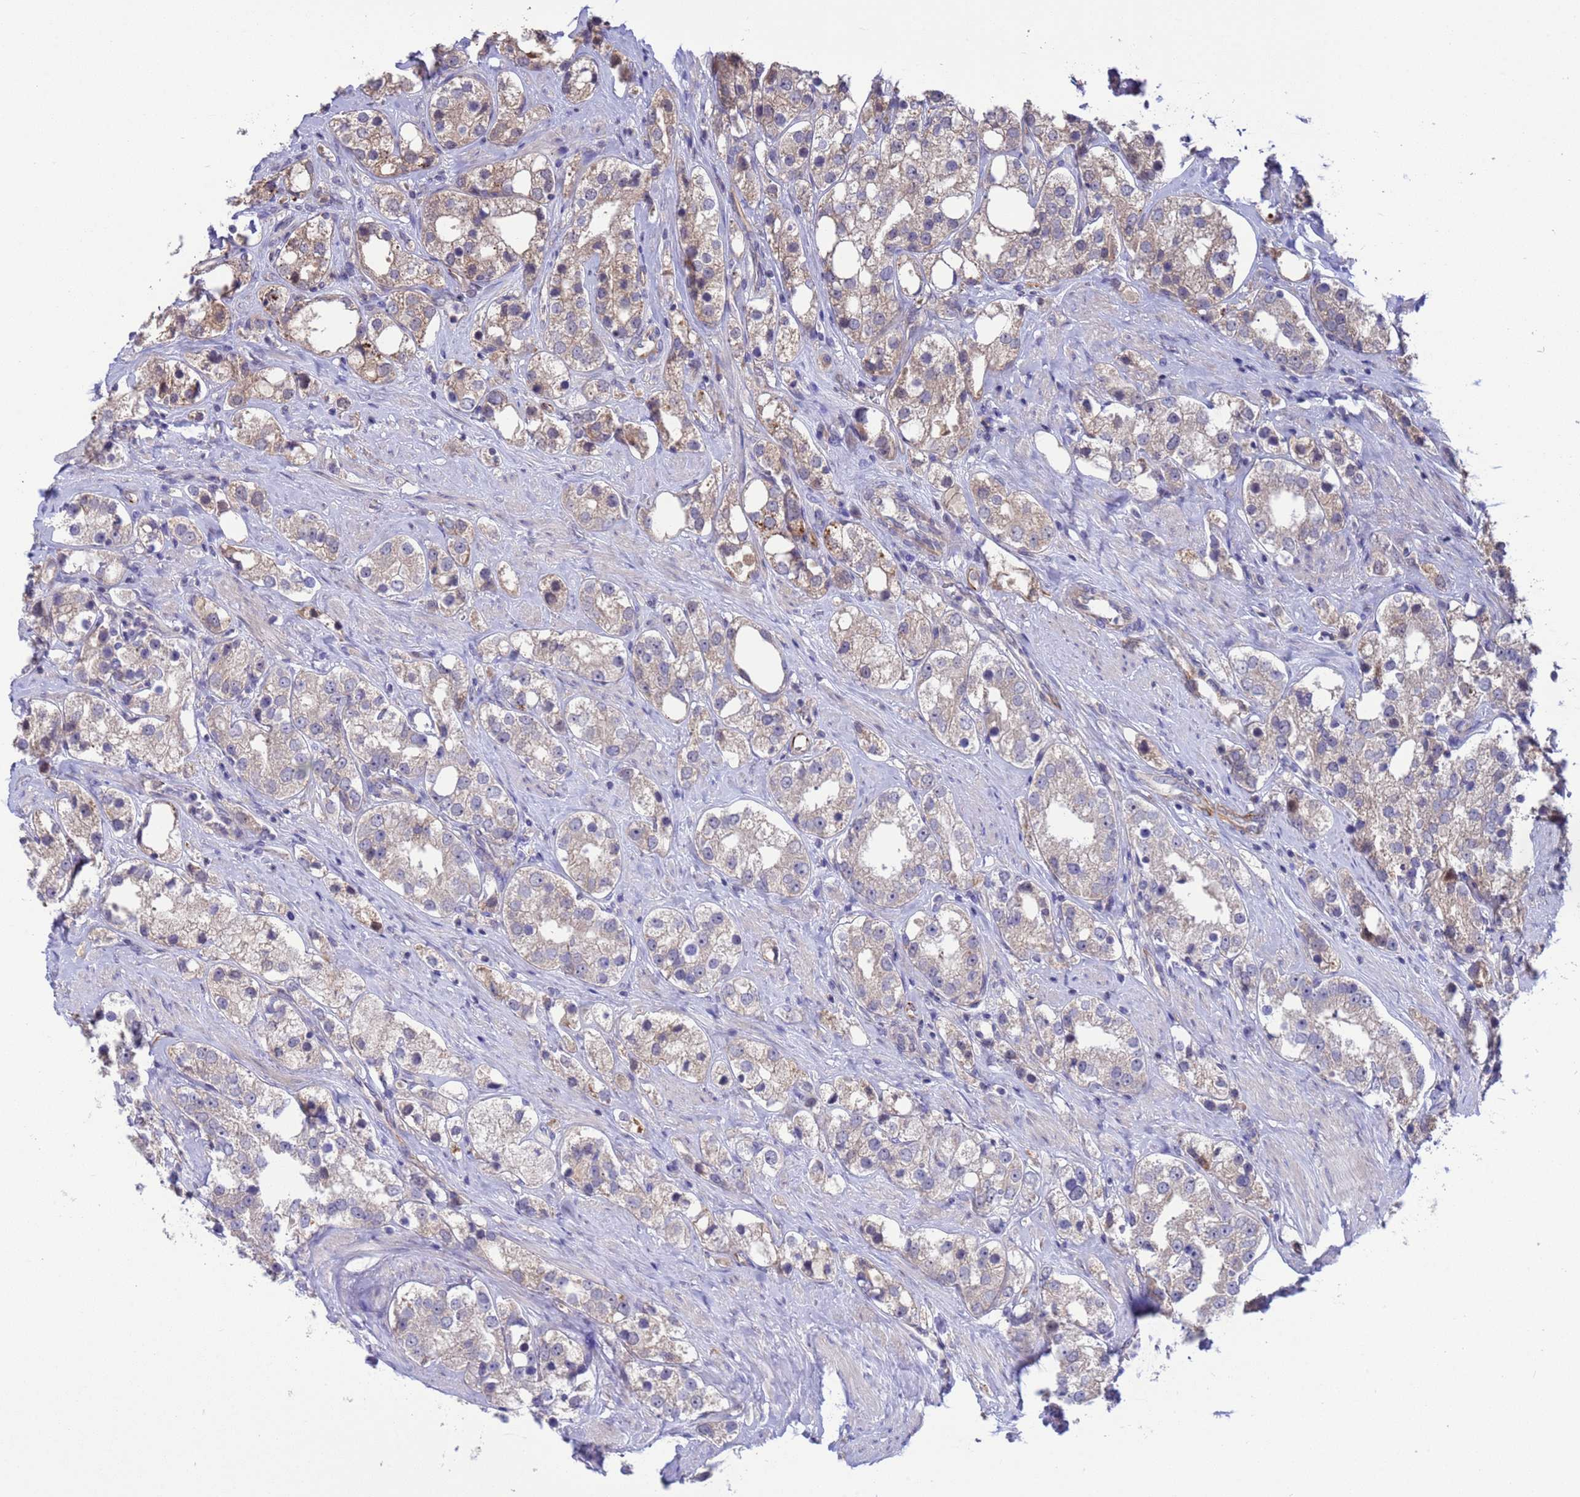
{"staining": {"intensity": "weak", "quantity": "<25%", "location": "cytoplasmic/membranous"}, "tissue": "prostate cancer", "cell_type": "Tumor cells", "image_type": "cancer", "snomed": [{"axis": "morphology", "description": "Adenocarcinoma, NOS"}, {"axis": "topography", "description": "Prostate"}], "caption": "High power microscopy photomicrograph of an IHC micrograph of adenocarcinoma (prostate), revealing no significant expression in tumor cells.", "gene": "GJA10", "patient": {"sex": "male", "age": 79}}